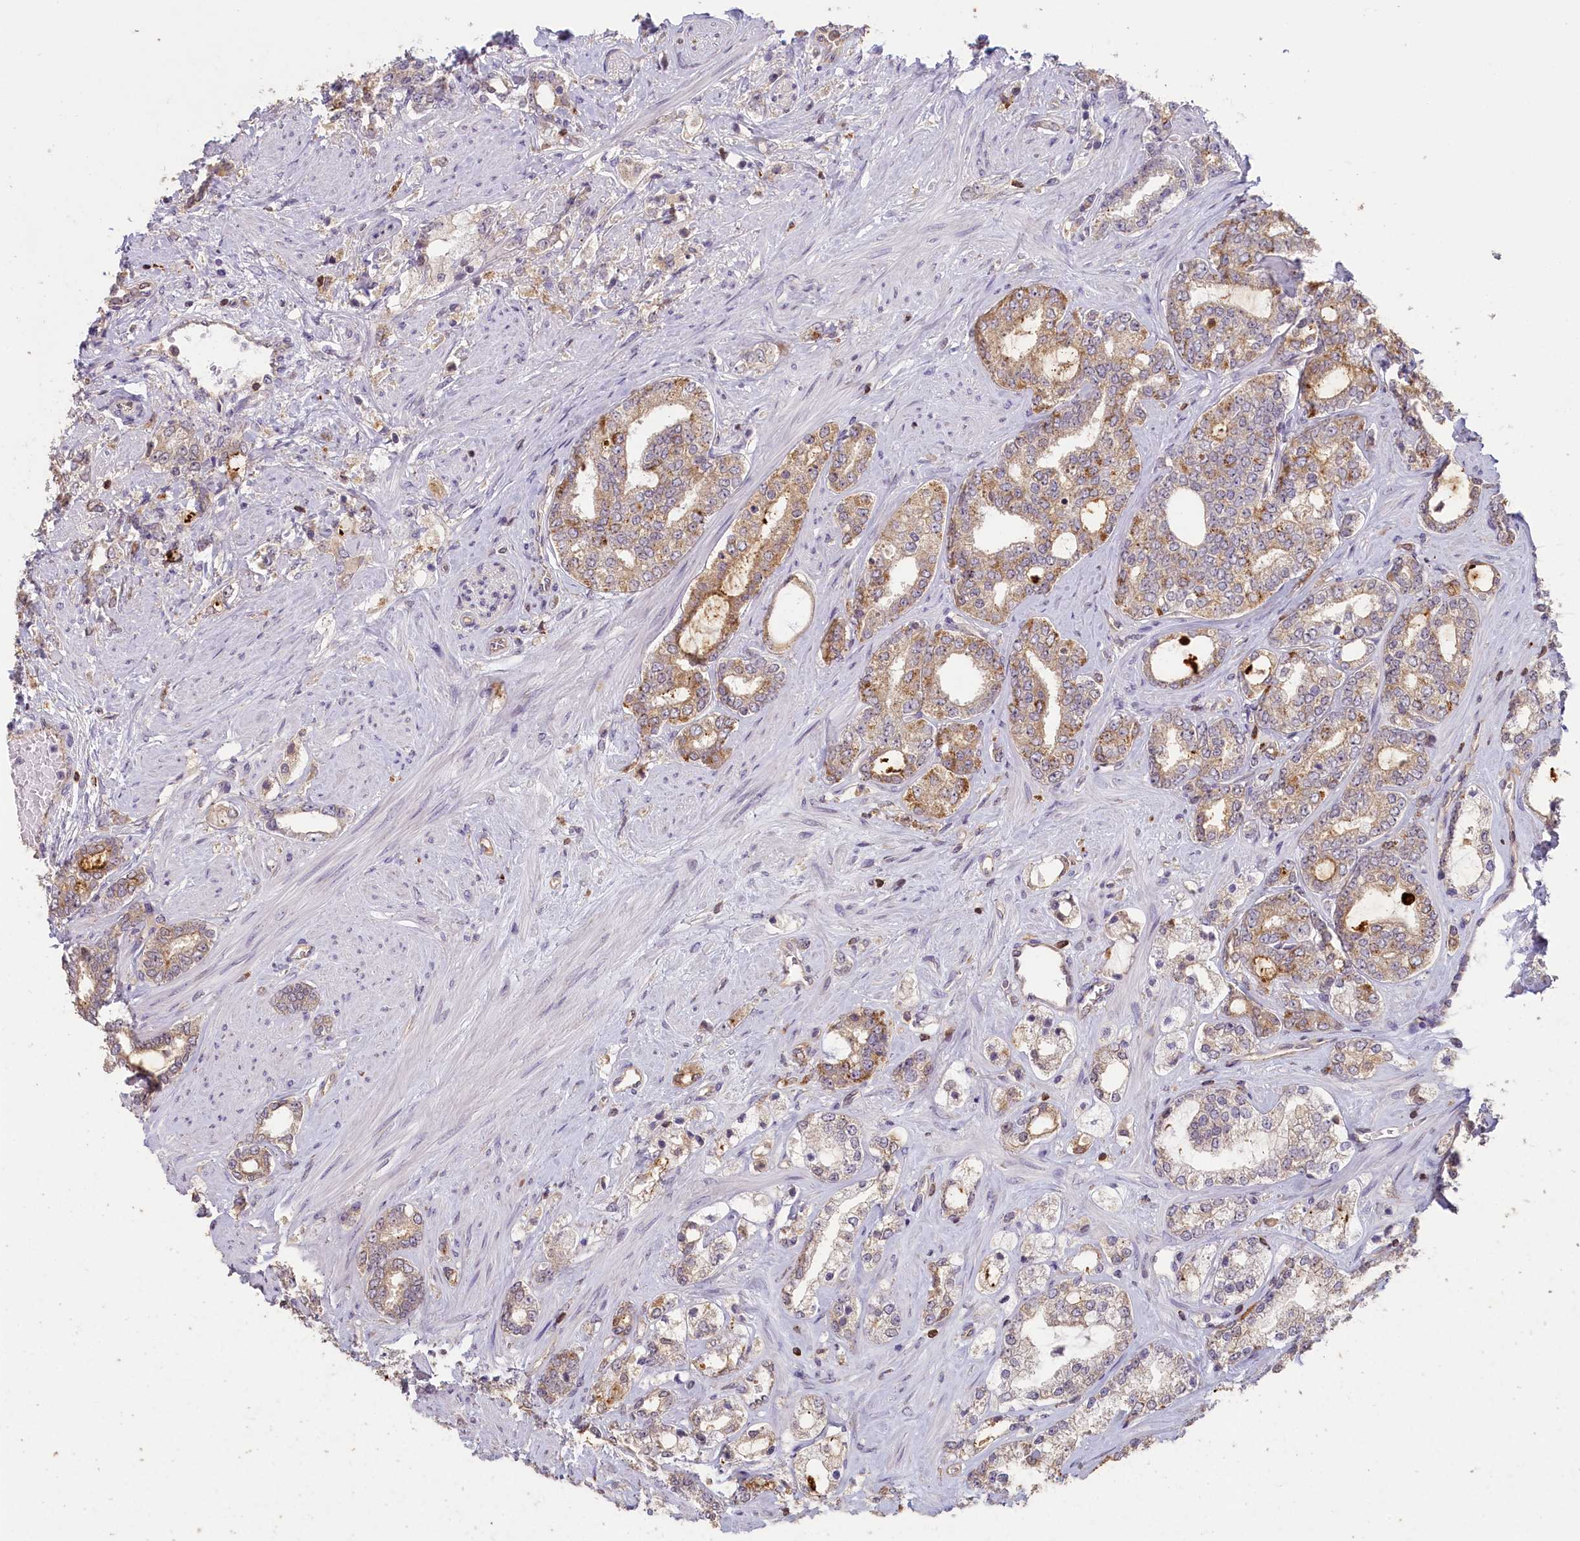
{"staining": {"intensity": "moderate", "quantity": "<25%", "location": "cytoplasmic/membranous"}, "tissue": "prostate cancer", "cell_type": "Tumor cells", "image_type": "cancer", "snomed": [{"axis": "morphology", "description": "Adenocarcinoma, High grade"}, {"axis": "topography", "description": "Prostate"}], "caption": "An IHC histopathology image of neoplastic tissue is shown. Protein staining in brown highlights moderate cytoplasmic/membranous positivity in prostate adenocarcinoma (high-grade) within tumor cells.", "gene": "MADD", "patient": {"sex": "male", "age": 64}}